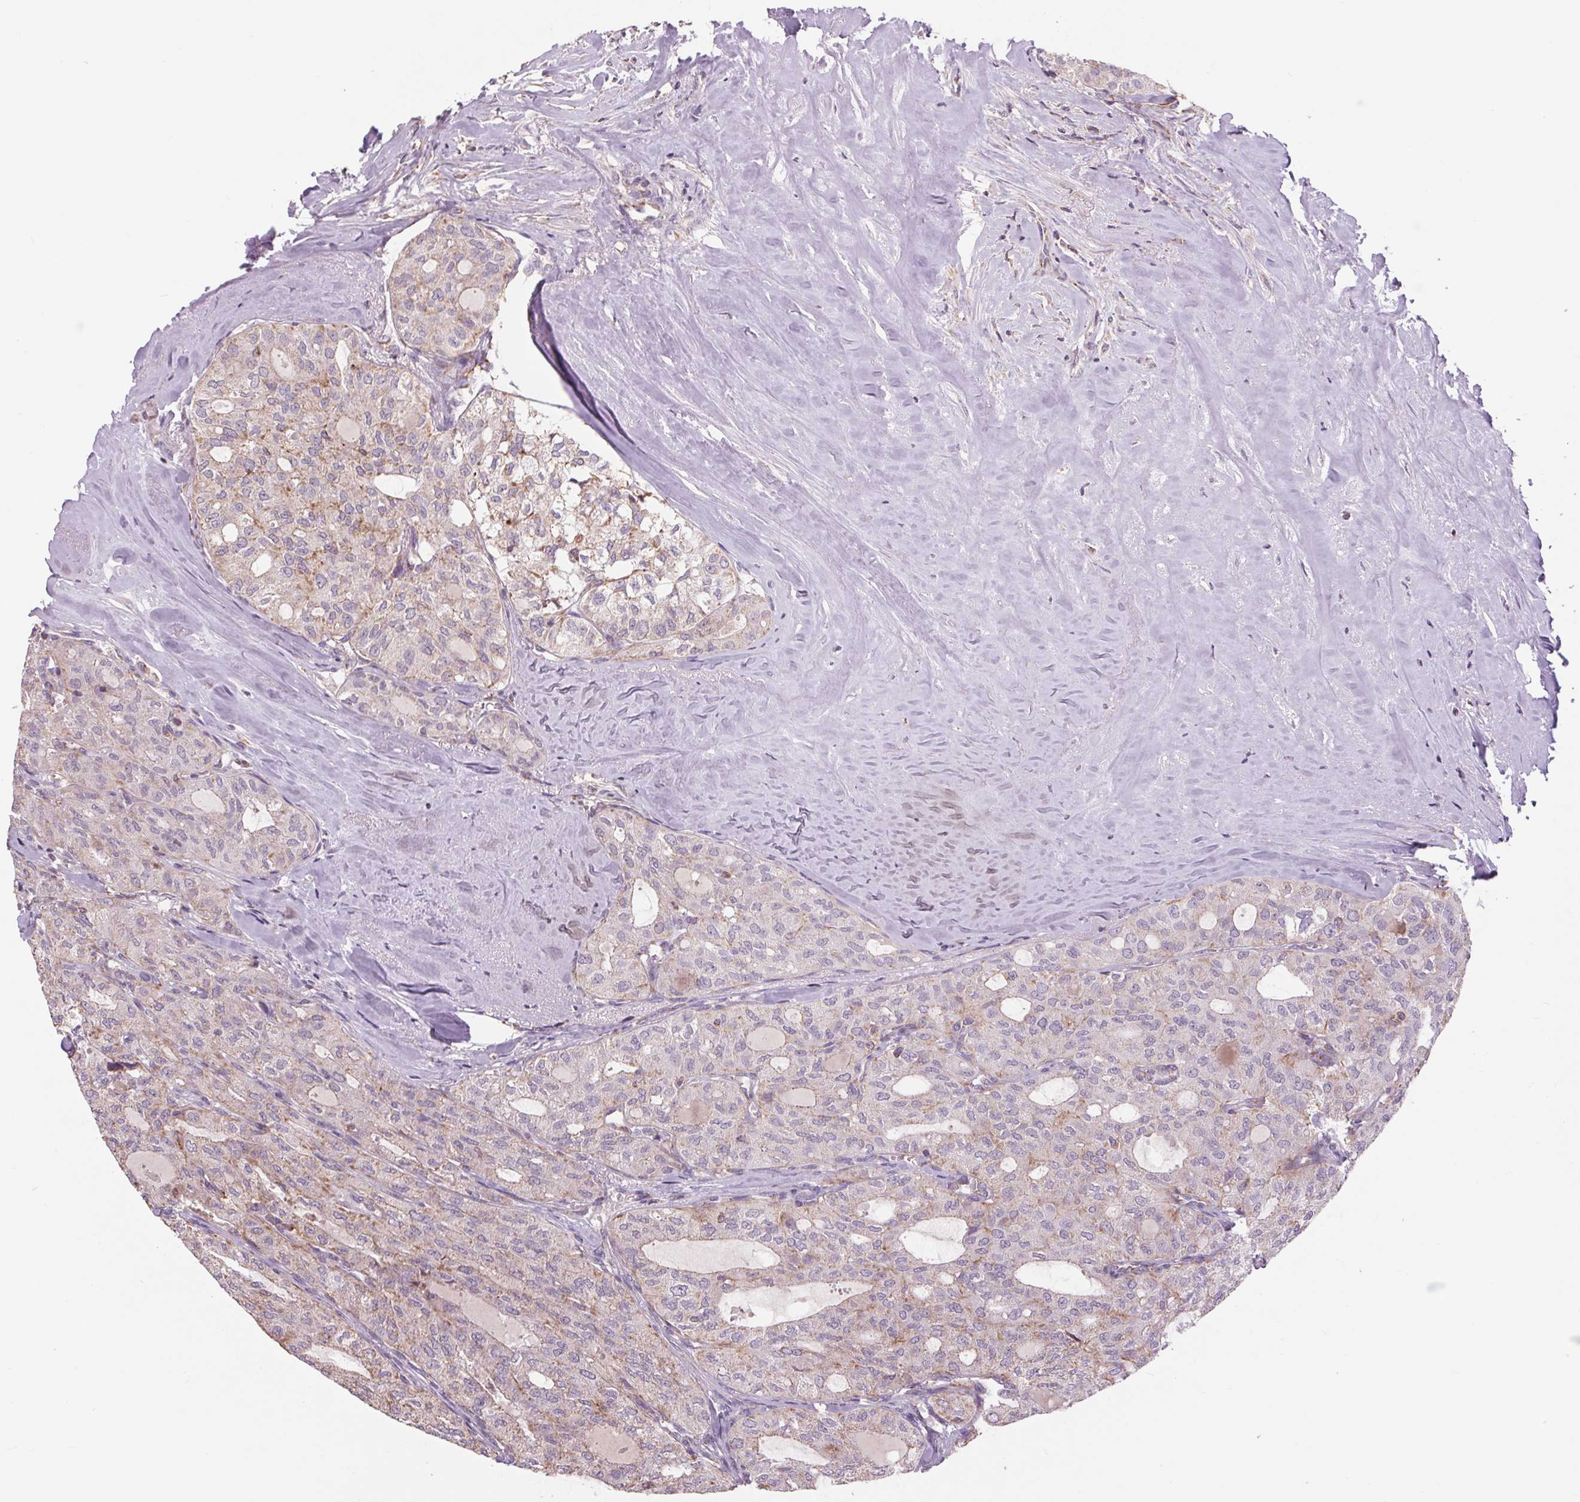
{"staining": {"intensity": "moderate", "quantity": "25%-75%", "location": "cytoplasmic/membranous"}, "tissue": "thyroid cancer", "cell_type": "Tumor cells", "image_type": "cancer", "snomed": [{"axis": "morphology", "description": "Follicular adenoma carcinoma, NOS"}, {"axis": "topography", "description": "Thyroid gland"}], "caption": "DAB immunohistochemical staining of thyroid cancer demonstrates moderate cytoplasmic/membranous protein expression in about 25%-75% of tumor cells. (brown staining indicates protein expression, while blue staining denotes nuclei).", "gene": "COX6A1", "patient": {"sex": "male", "age": 75}}